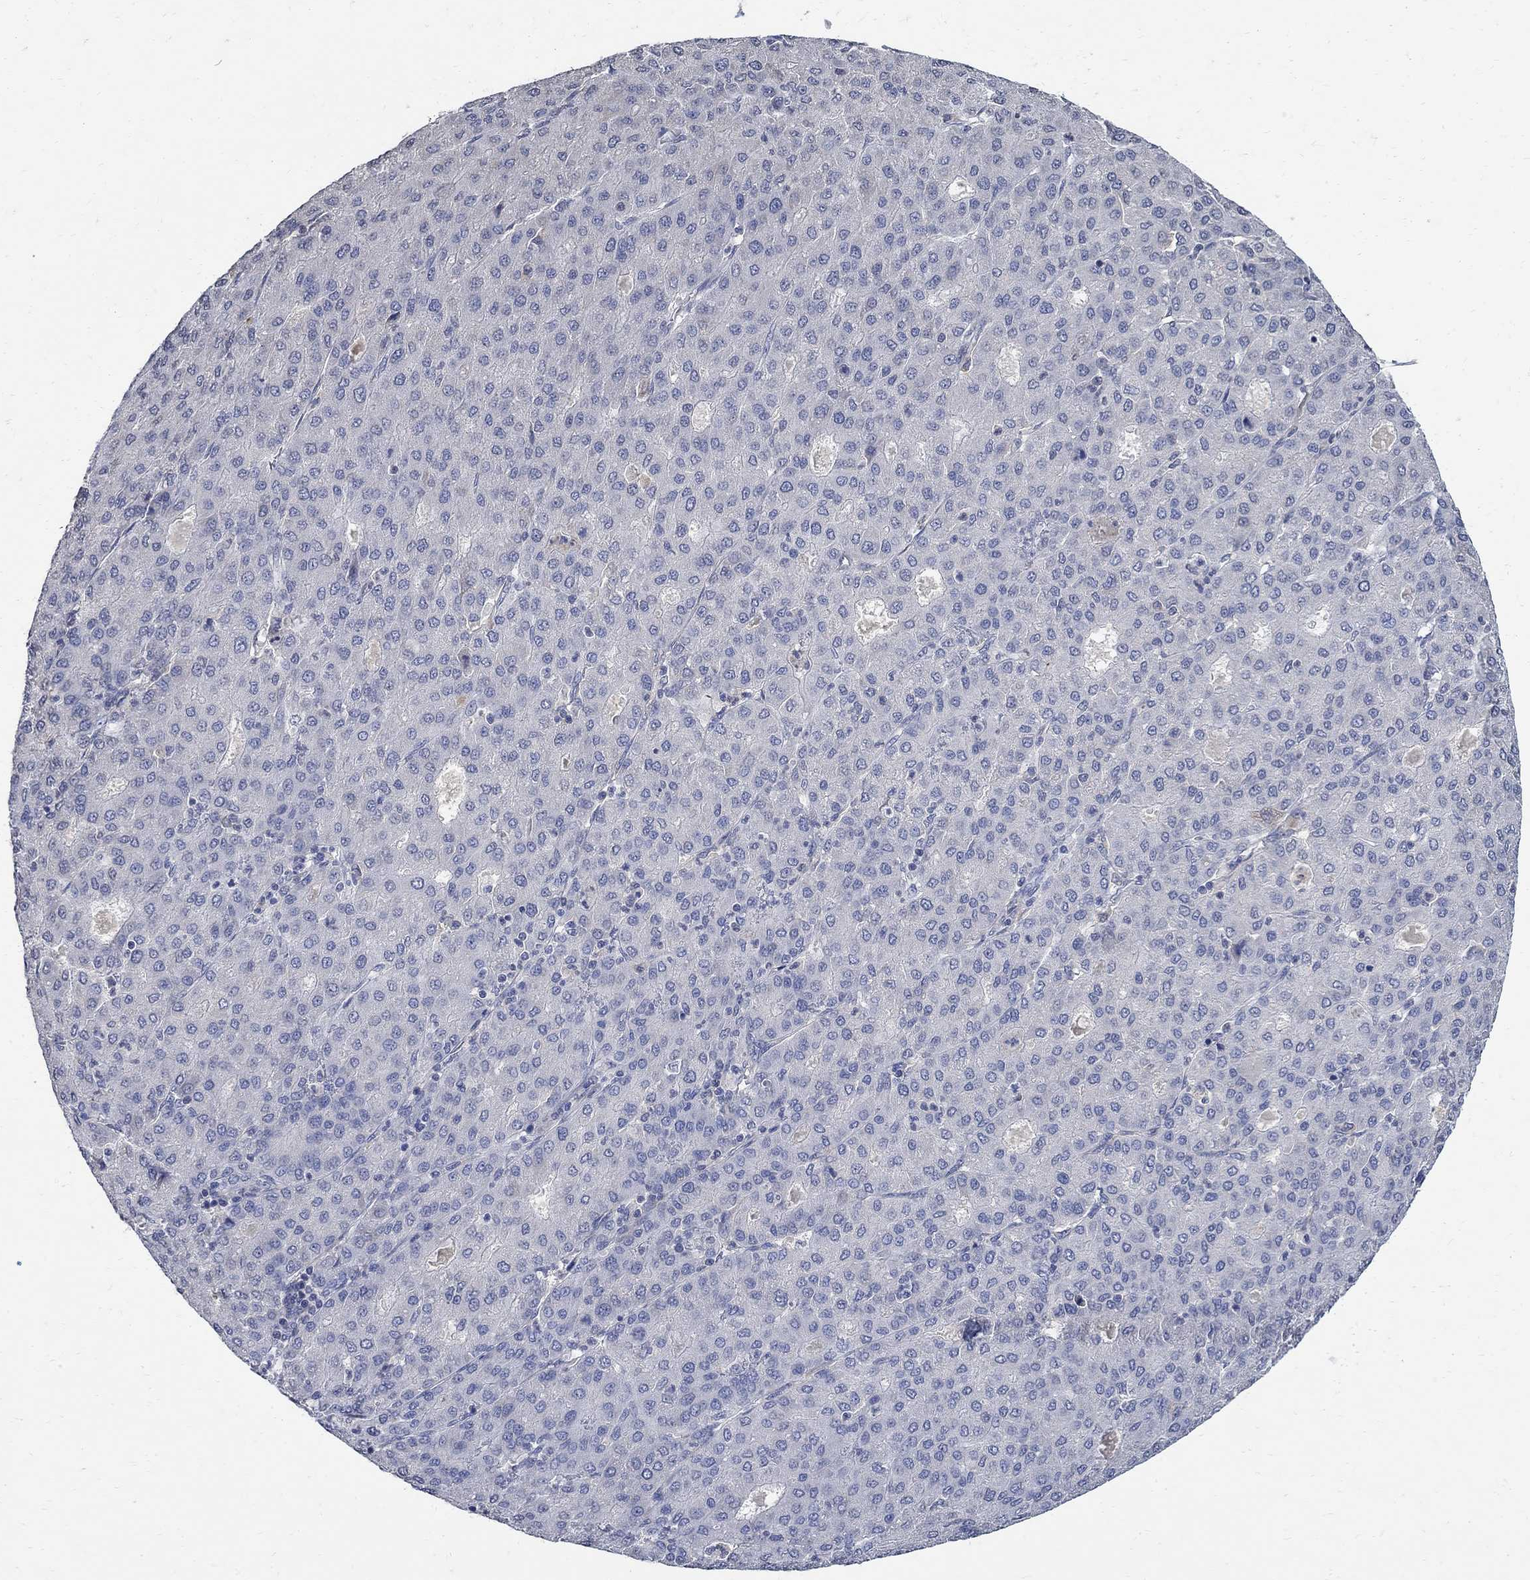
{"staining": {"intensity": "negative", "quantity": "none", "location": "none"}, "tissue": "liver cancer", "cell_type": "Tumor cells", "image_type": "cancer", "snomed": [{"axis": "morphology", "description": "Carcinoma, Hepatocellular, NOS"}, {"axis": "topography", "description": "Liver"}], "caption": "A high-resolution image shows immunohistochemistry (IHC) staining of liver cancer, which displays no significant expression in tumor cells.", "gene": "TMEM169", "patient": {"sex": "male", "age": 65}}